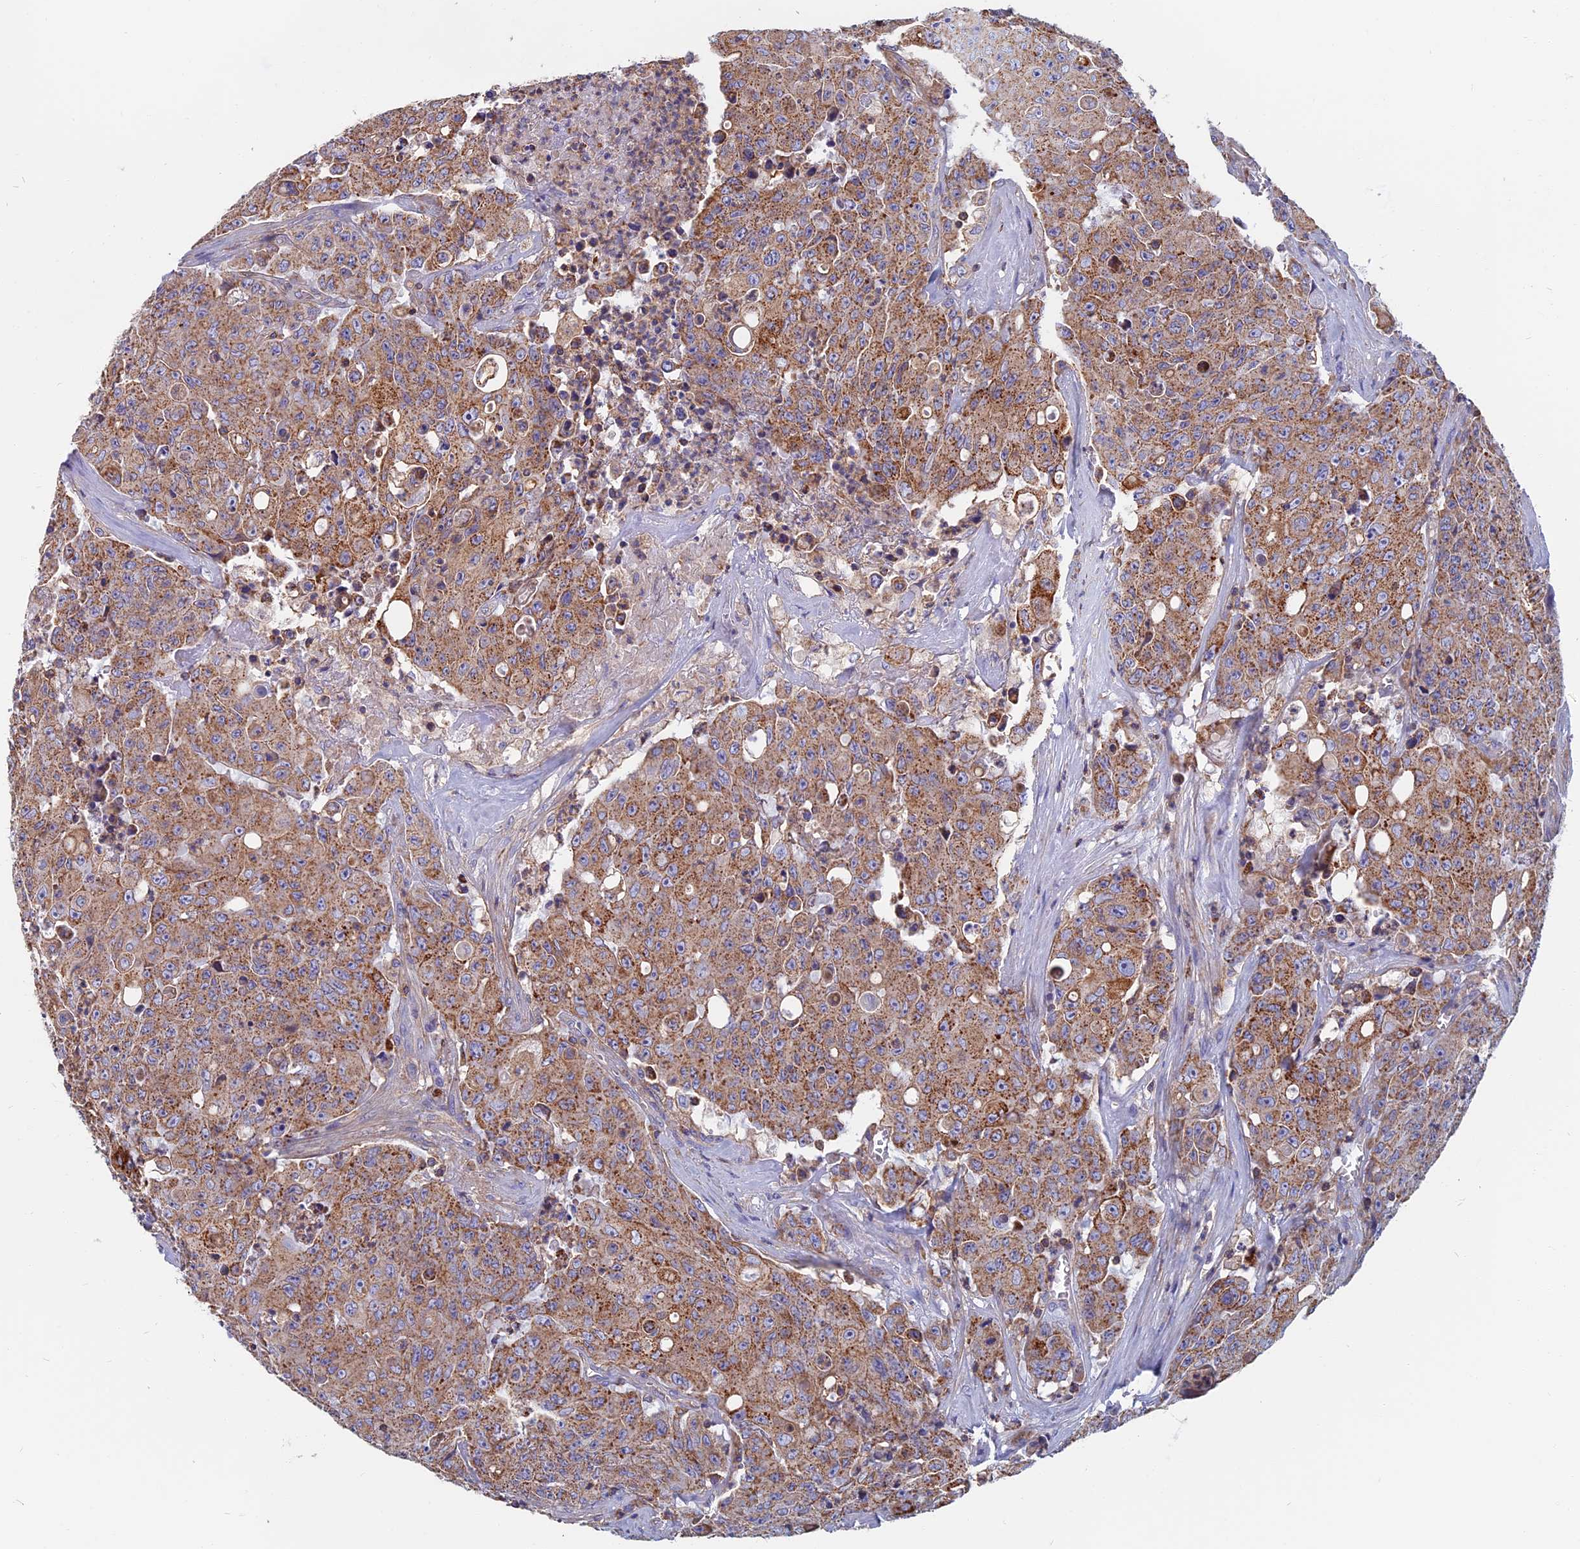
{"staining": {"intensity": "moderate", "quantity": ">75%", "location": "cytoplasmic/membranous"}, "tissue": "colorectal cancer", "cell_type": "Tumor cells", "image_type": "cancer", "snomed": [{"axis": "morphology", "description": "Adenocarcinoma, NOS"}, {"axis": "topography", "description": "Colon"}], "caption": "Tumor cells exhibit moderate cytoplasmic/membranous staining in about >75% of cells in adenocarcinoma (colorectal).", "gene": "HSD17B8", "patient": {"sex": "male", "age": 51}}